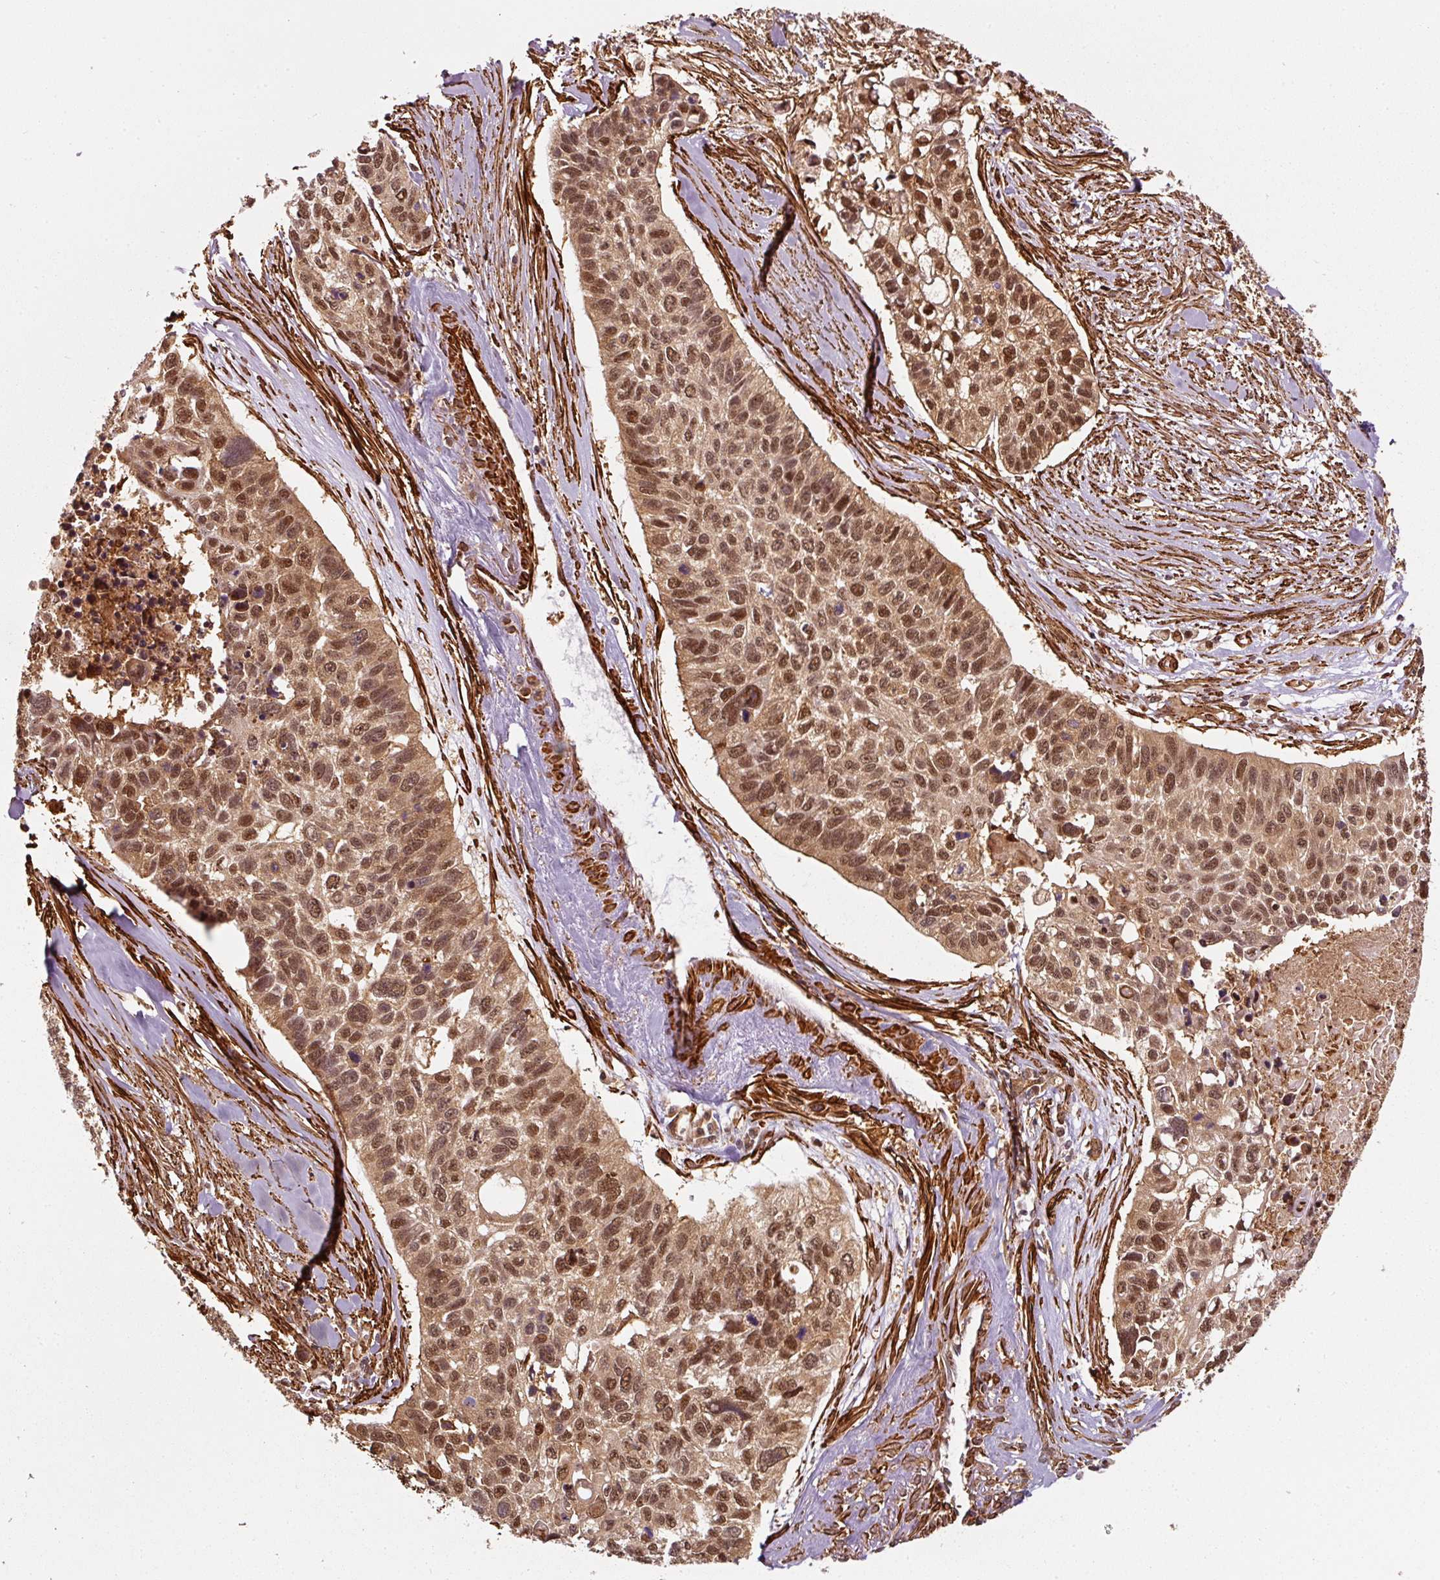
{"staining": {"intensity": "moderate", "quantity": ">75%", "location": "cytoplasmic/membranous,nuclear"}, "tissue": "lung cancer", "cell_type": "Tumor cells", "image_type": "cancer", "snomed": [{"axis": "morphology", "description": "Squamous cell carcinoma, NOS"}, {"axis": "topography", "description": "Lung"}], "caption": "About >75% of tumor cells in human lung cancer (squamous cell carcinoma) exhibit moderate cytoplasmic/membranous and nuclear protein expression as visualized by brown immunohistochemical staining.", "gene": "PSMD1", "patient": {"sex": "male", "age": 62}}